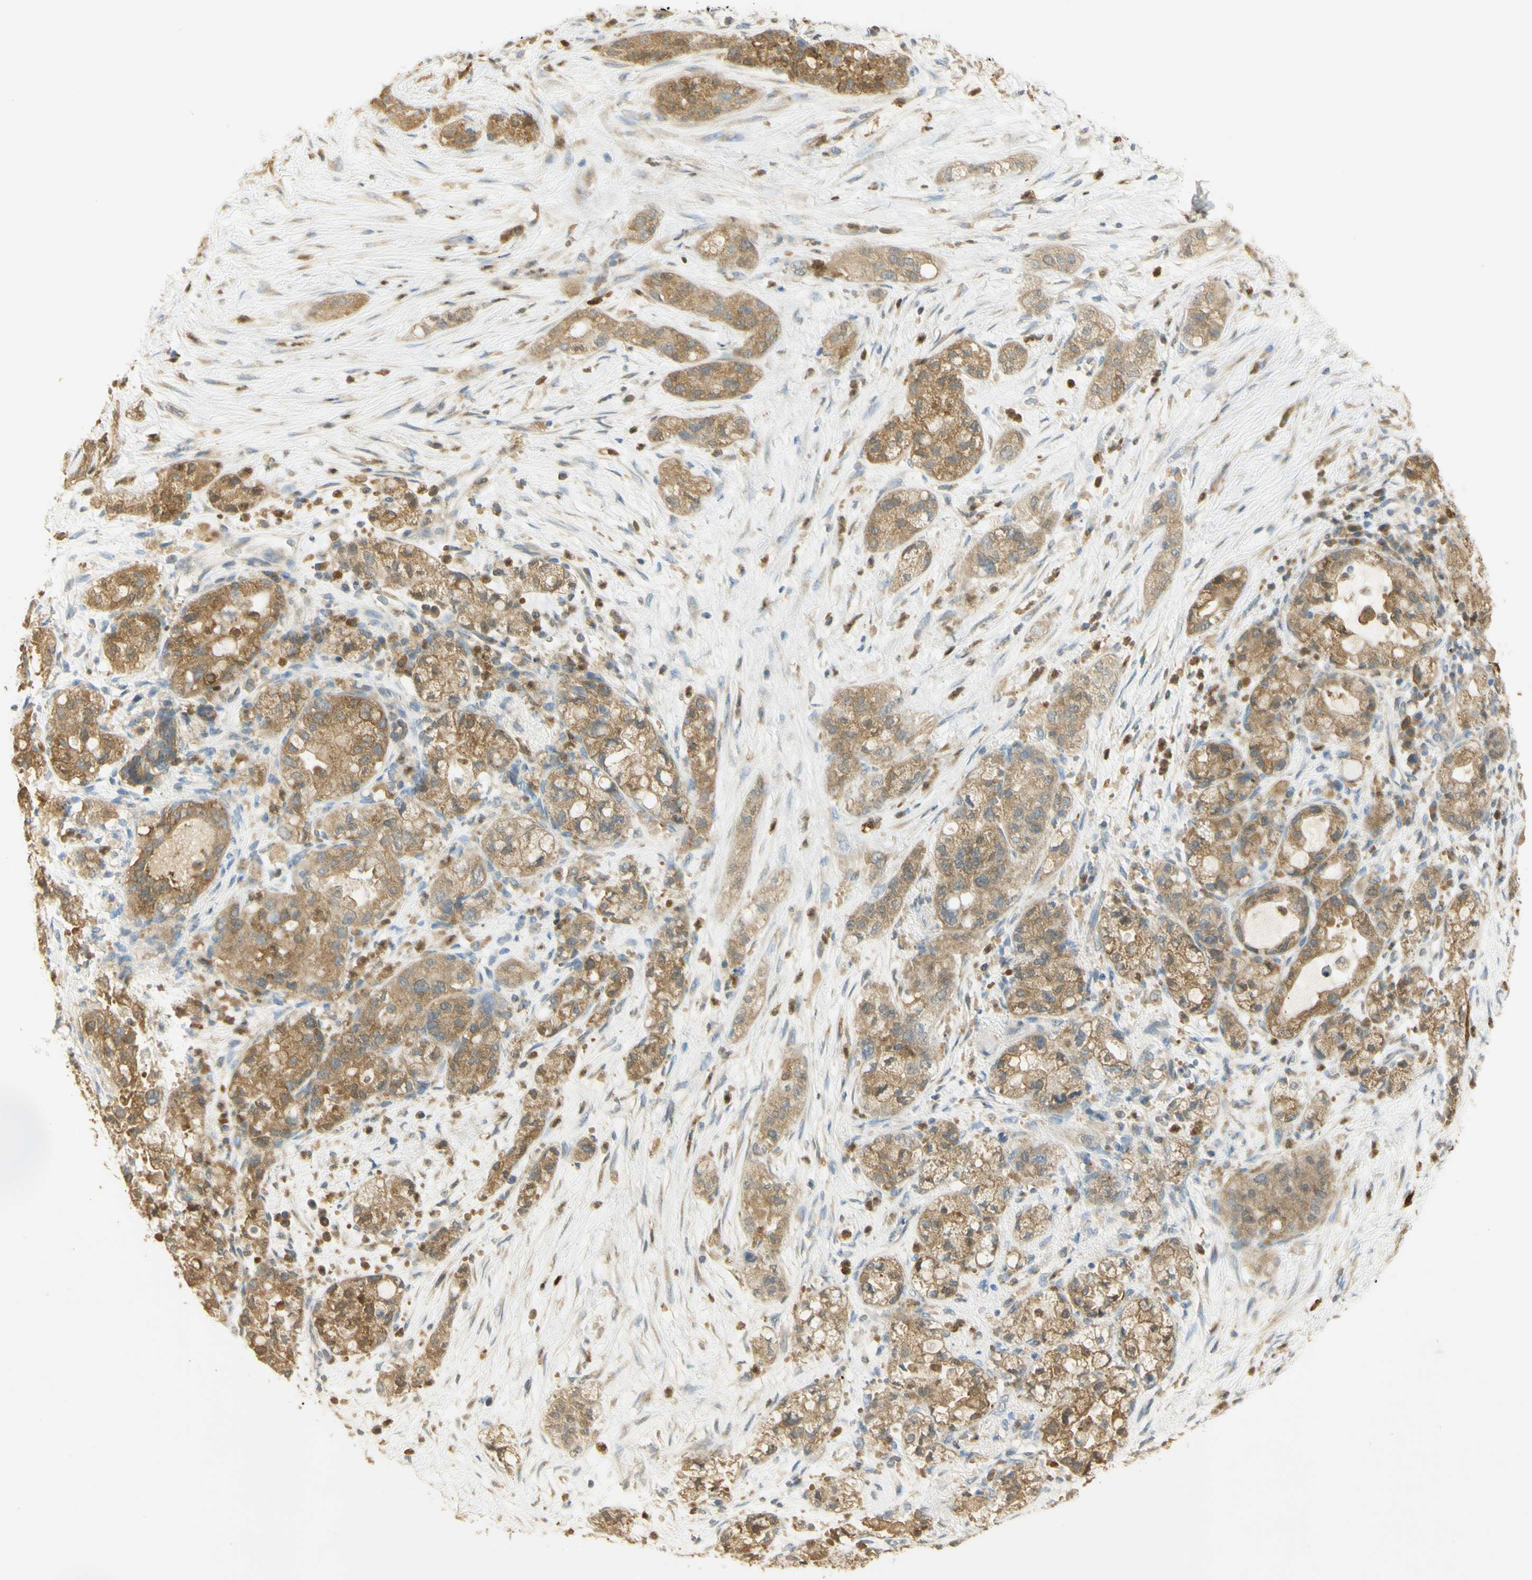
{"staining": {"intensity": "moderate", "quantity": ">75%", "location": "cytoplasmic/membranous"}, "tissue": "pancreatic cancer", "cell_type": "Tumor cells", "image_type": "cancer", "snomed": [{"axis": "morphology", "description": "Adenocarcinoma, NOS"}, {"axis": "topography", "description": "Pancreas"}], "caption": "Immunohistochemical staining of pancreatic cancer displays medium levels of moderate cytoplasmic/membranous protein staining in about >75% of tumor cells. (DAB IHC, brown staining for protein, blue staining for nuclei).", "gene": "PAK1", "patient": {"sex": "female", "age": 78}}